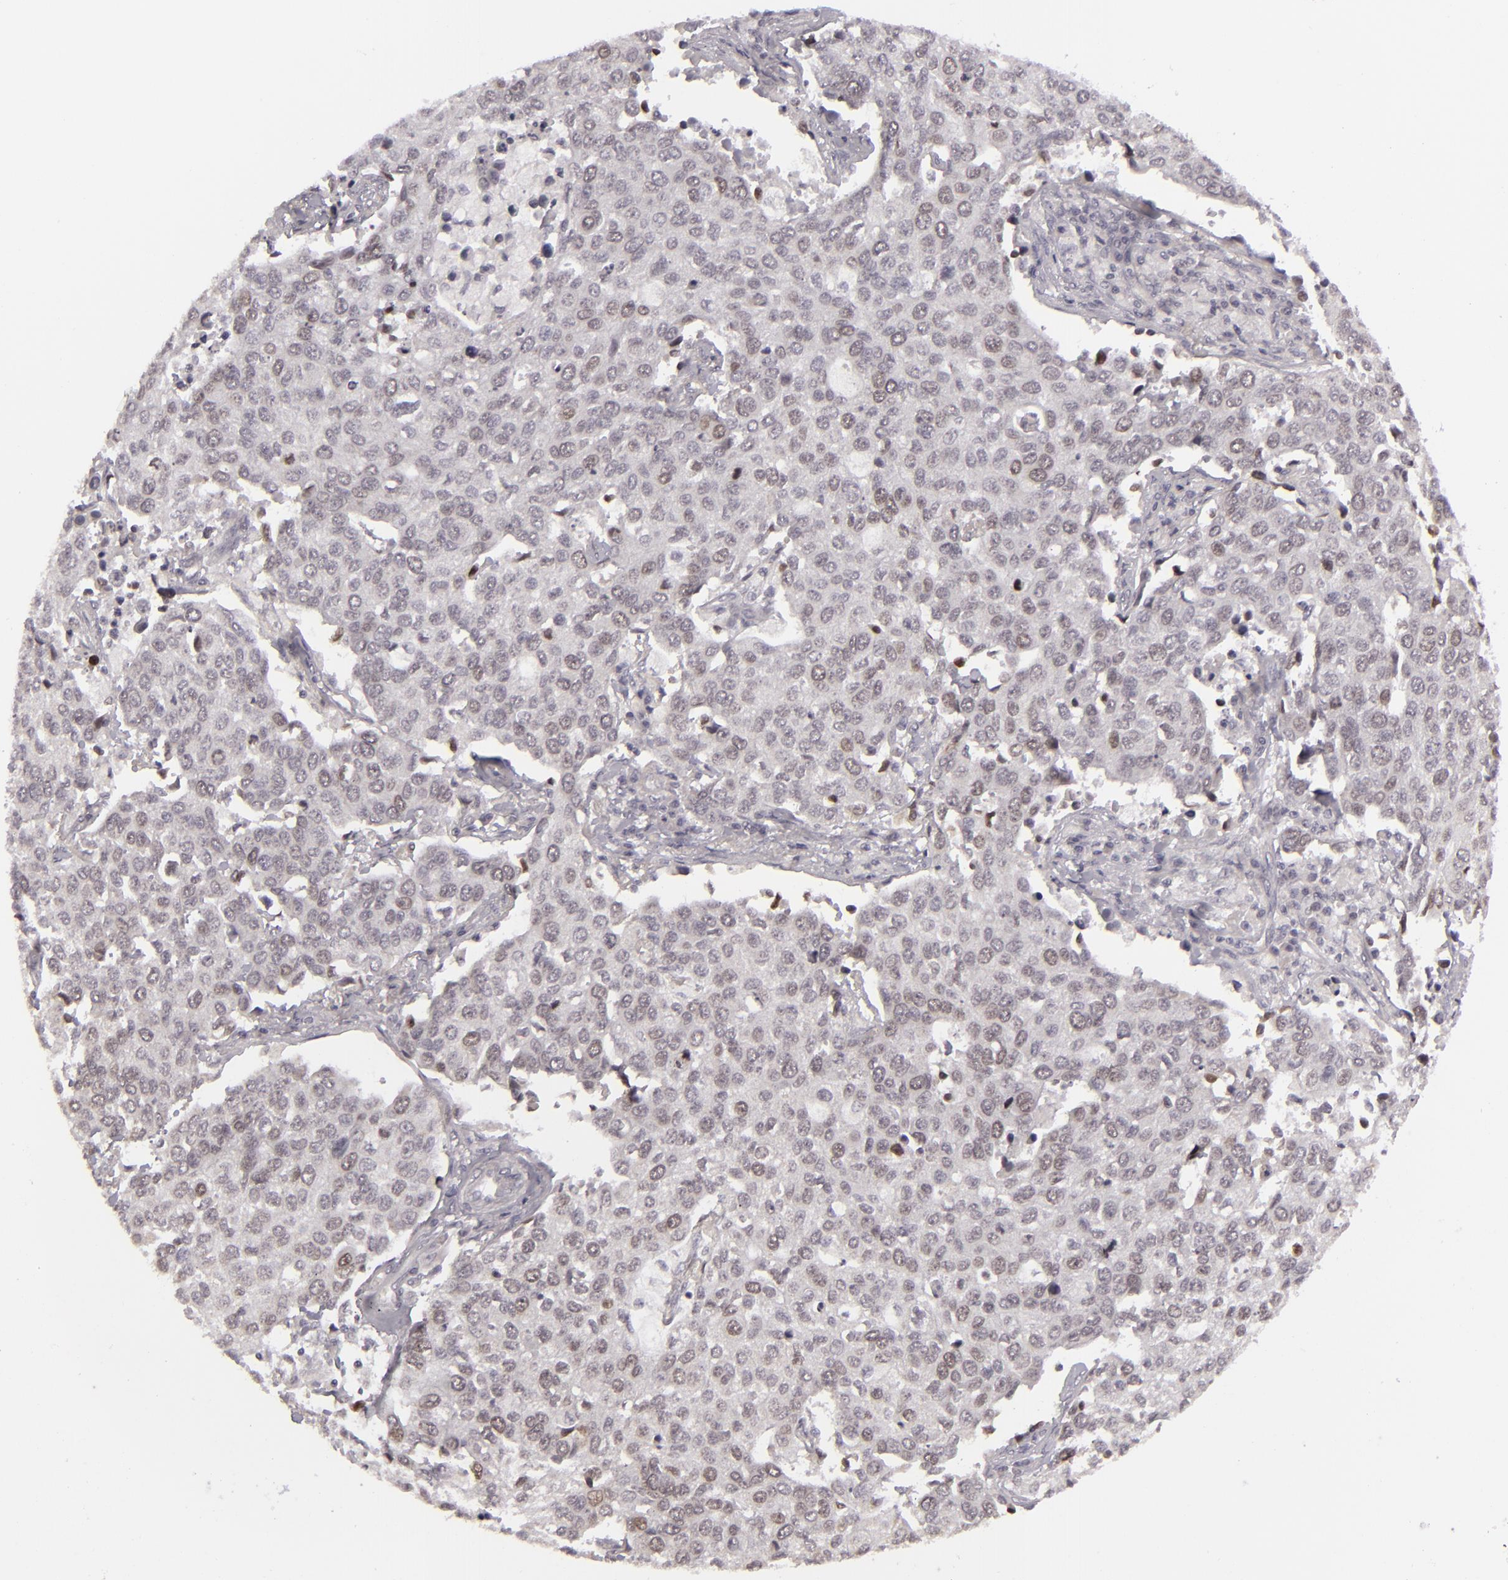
{"staining": {"intensity": "negative", "quantity": "none", "location": "none"}, "tissue": "cervical cancer", "cell_type": "Tumor cells", "image_type": "cancer", "snomed": [{"axis": "morphology", "description": "Squamous cell carcinoma, NOS"}, {"axis": "topography", "description": "Cervix"}], "caption": "Photomicrograph shows no significant protein staining in tumor cells of cervical cancer.", "gene": "SIX1", "patient": {"sex": "female", "age": 54}}